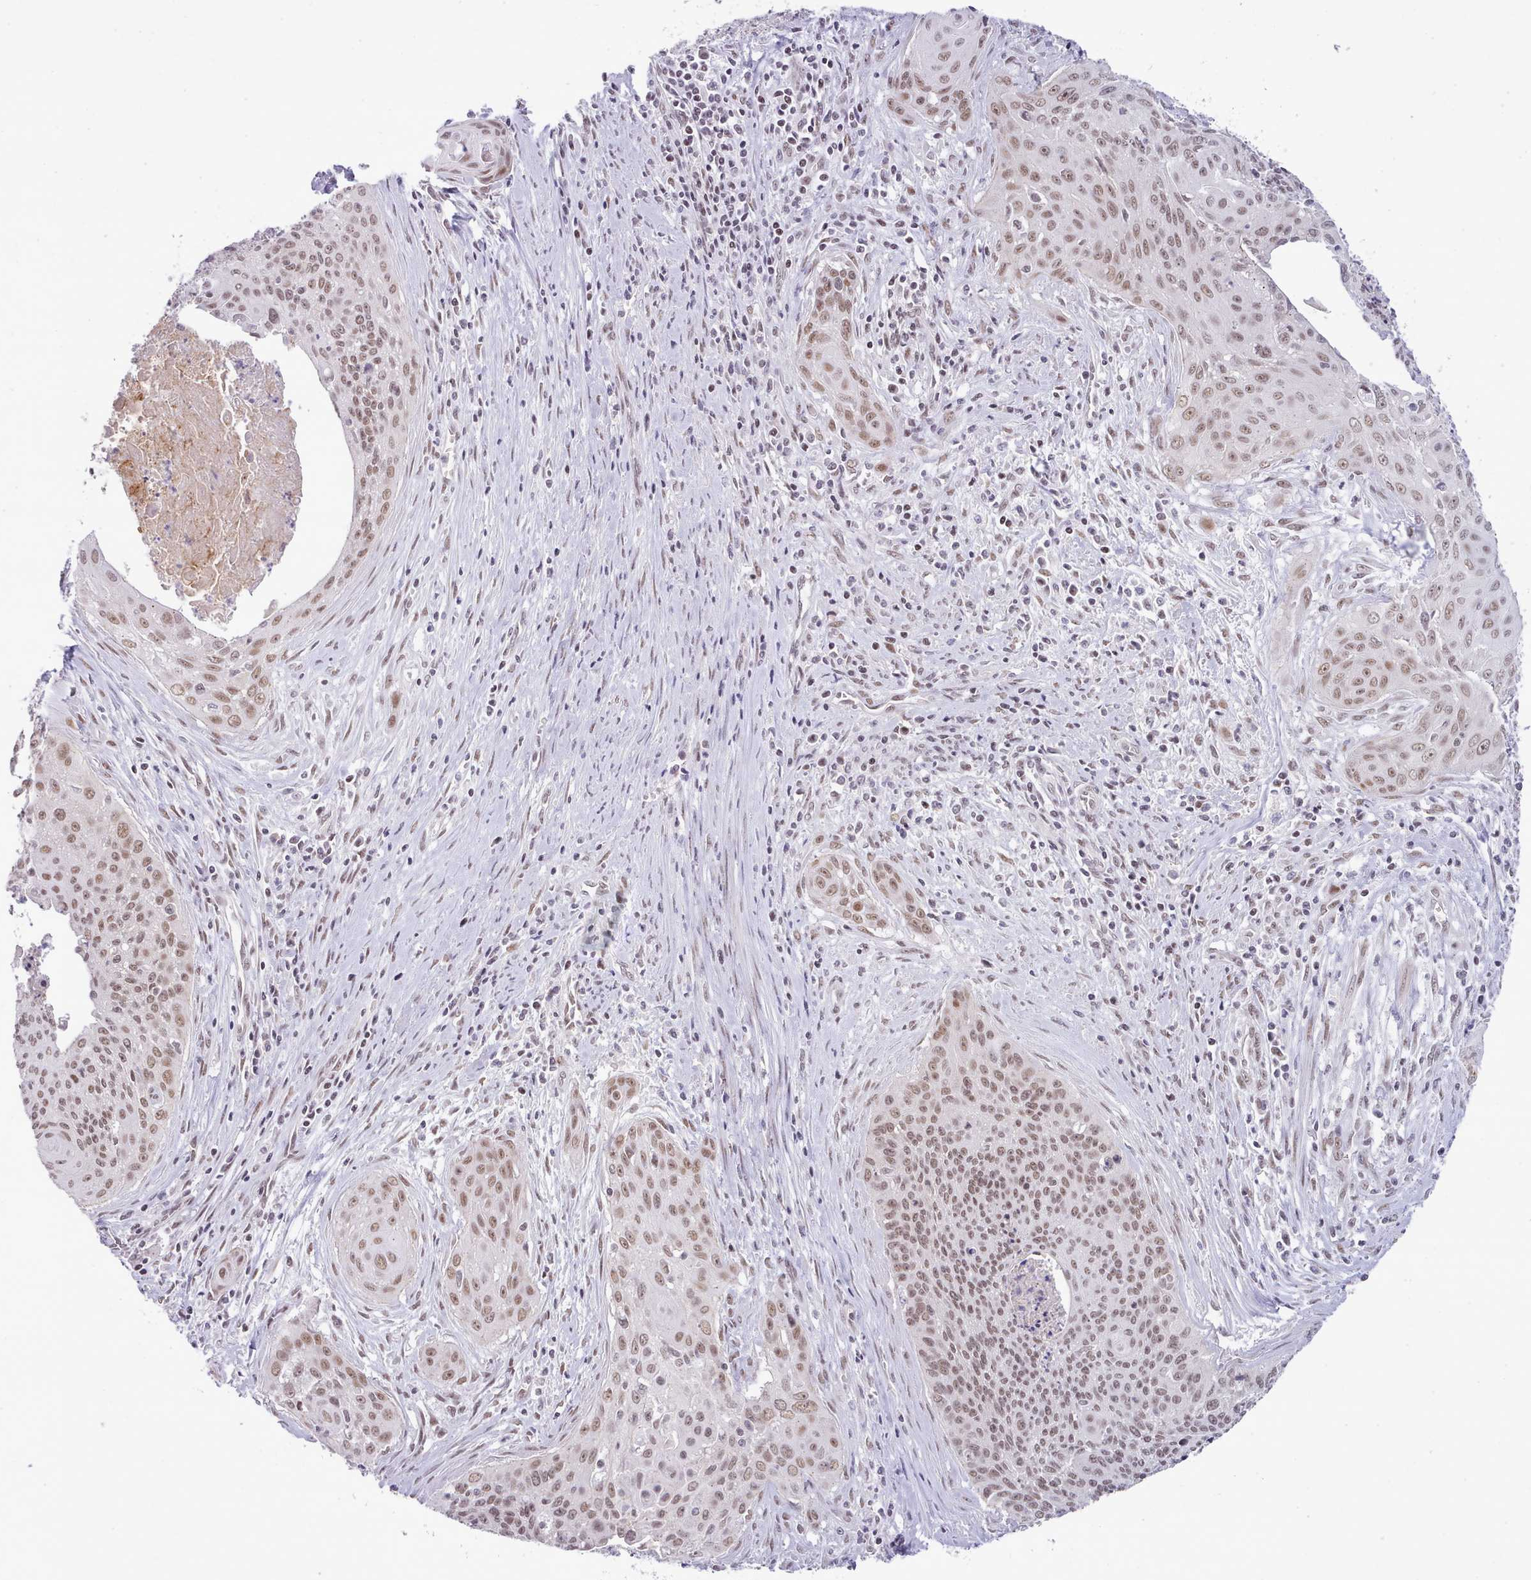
{"staining": {"intensity": "weak", "quantity": ">75%", "location": "nuclear"}, "tissue": "cervical cancer", "cell_type": "Tumor cells", "image_type": "cancer", "snomed": [{"axis": "morphology", "description": "Squamous cell carcinoma, NOS"}, {"axis": "topography", "description": "Cervix"}], "caption": "The immunohistochemical stain highlights weak nuclear positivity in tumor cells of cervical cancer (squamous cell carcinoma) tissue.", "gene": "RFX1", "patient": {"sex": "female", "age": 55}}